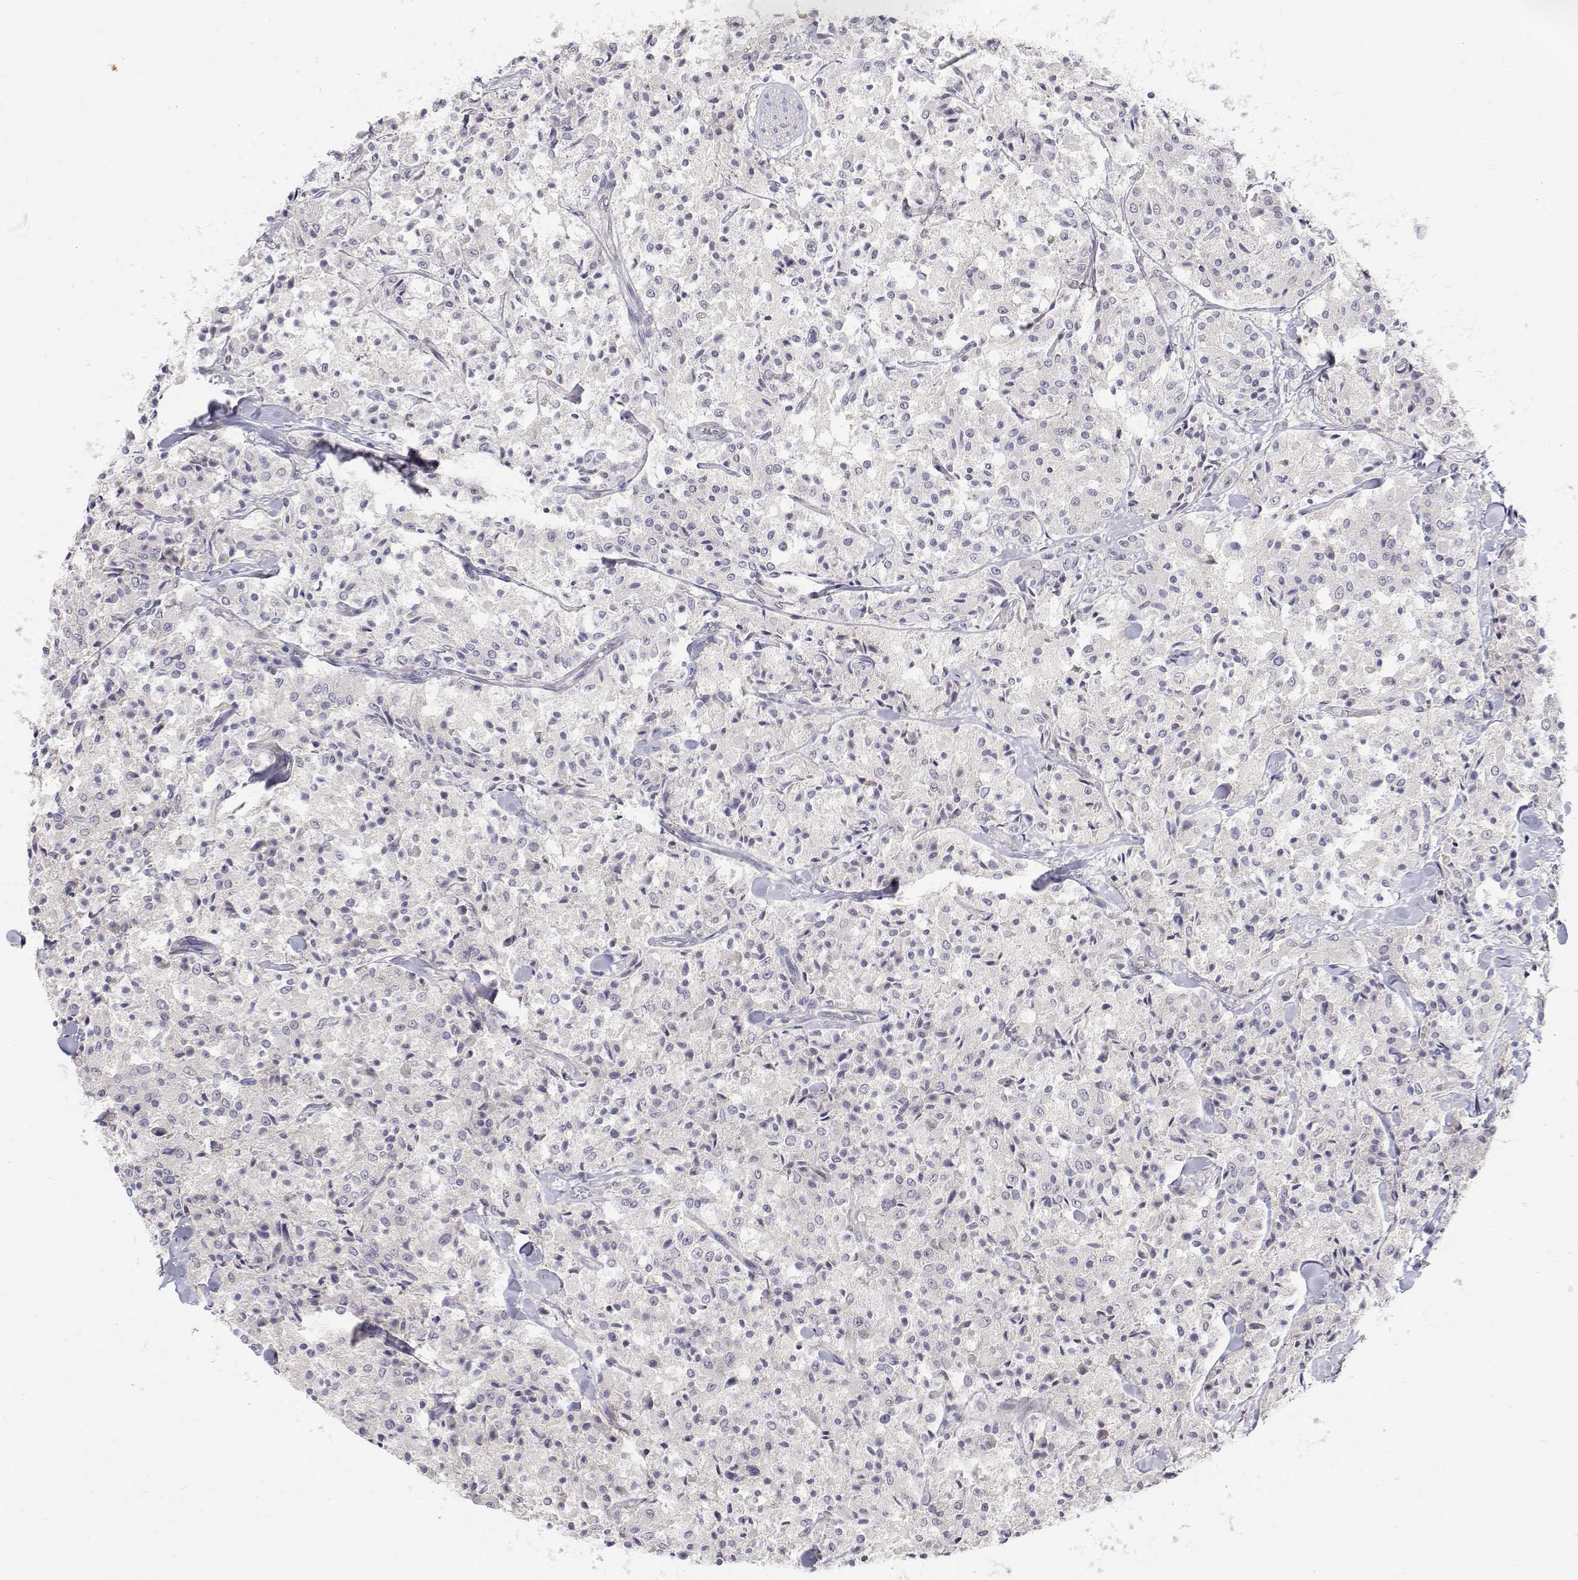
{"staining": {"intensity": "negative", "quantity": "none", "location": "none"}, "tissue": "carcinoid", "cell_type": "Tumor cells", "image_type": "cancer", "snomed": [{"axis": "morphology", "description": "Carcinoid, malignant, NOS"}, {"axis": "topography", "description": "Lung"}], "caption": "Tumor cells show no significant positivity in carcinoid.", "gene": "MYPN", "patient": {"sex": "male", "age": 71}}